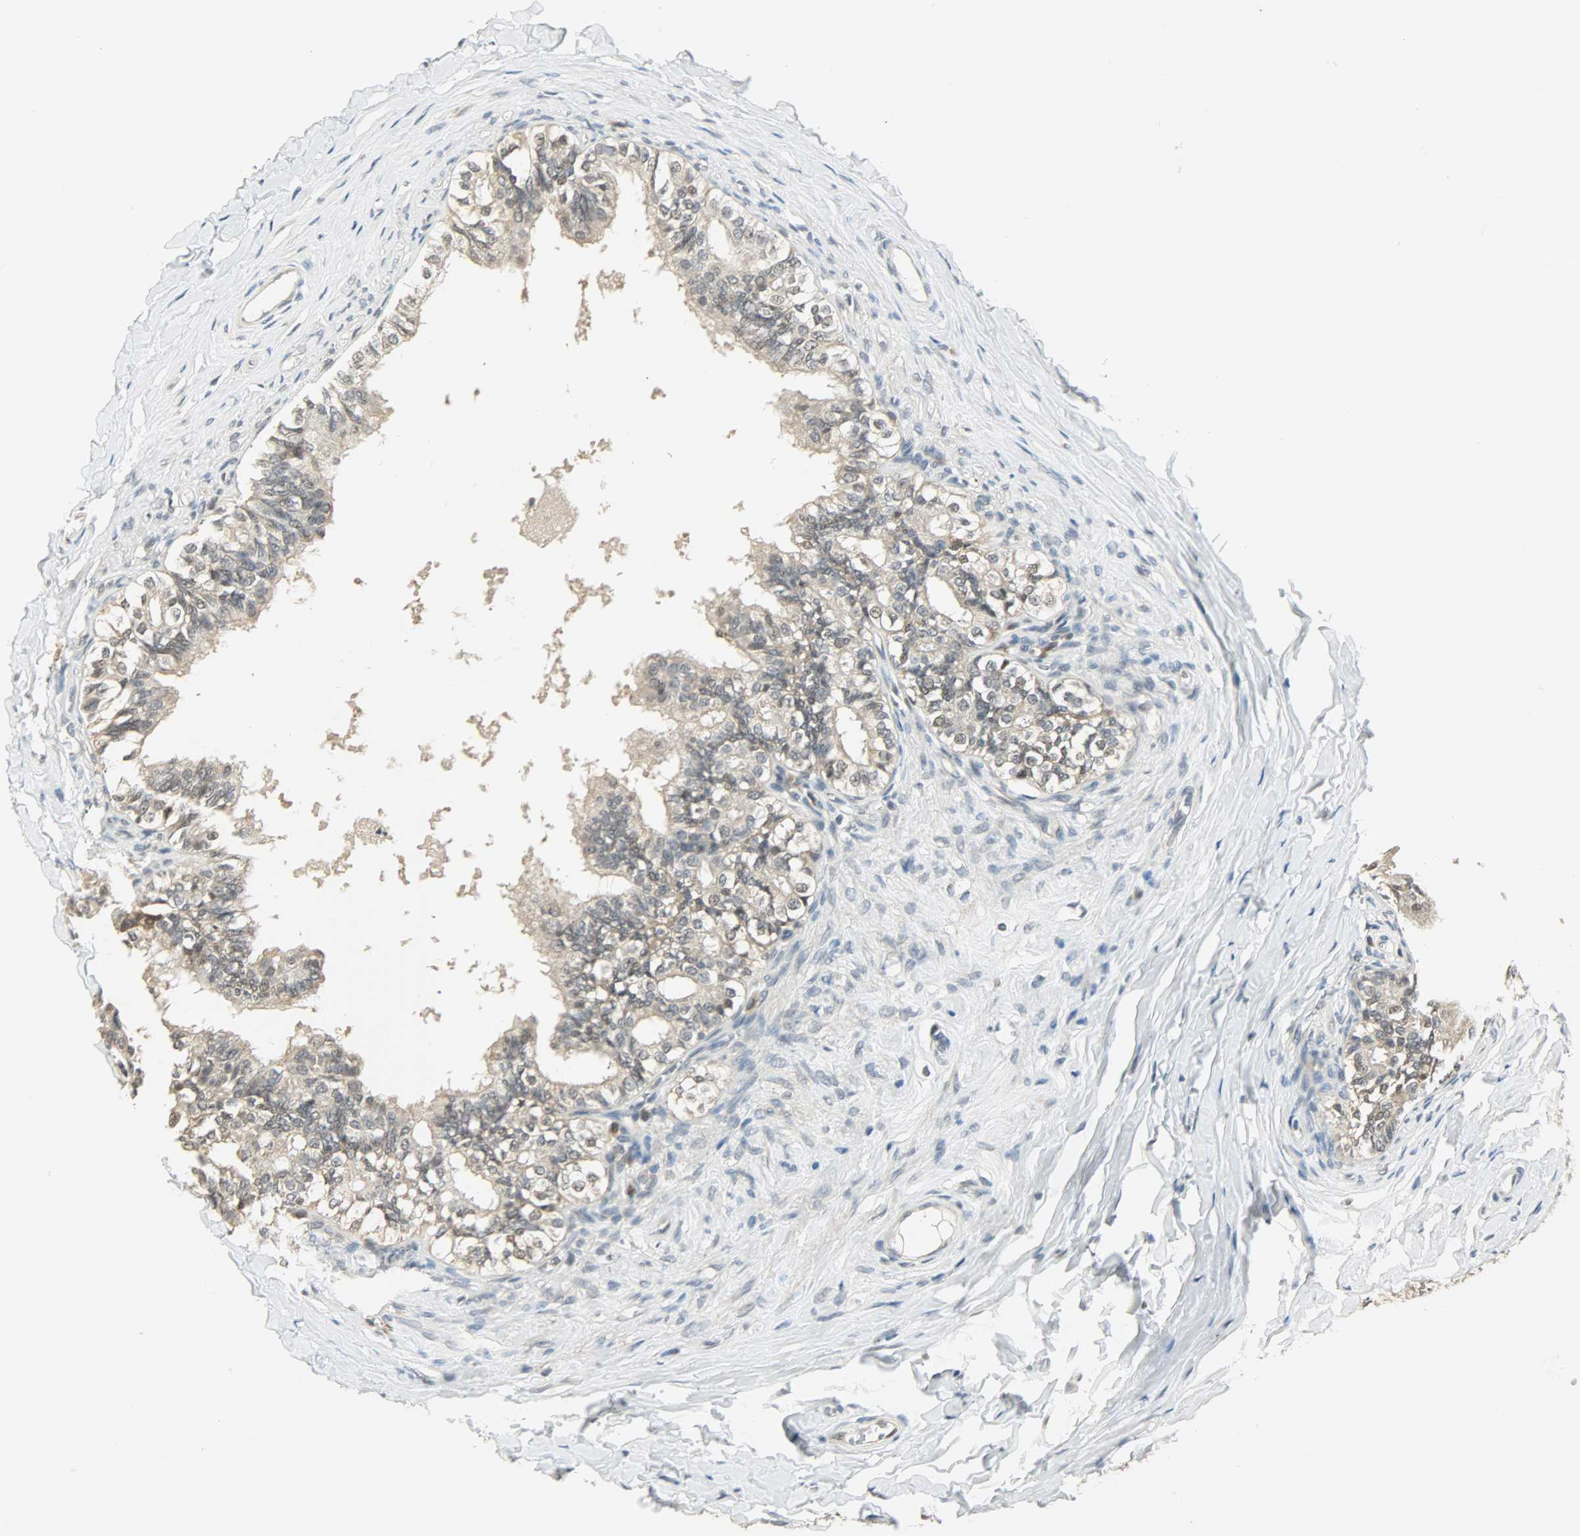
{"staining": {"intensity": "weak", "quantity": ">75%", "location": "cytoplasmic/membranous"}, "tissue": "epididymis", "cell_type": "Glandular cells", "image_type": "normal", "snomed": [{"axis": "morphology", "description": "Normal tissue, NOS"}, {"axis": "topography", "description": "Soft tissue"}, {"axis": "topography", "description": "Epididymis"}], "caption": "Approximately >75% of glandular cells in normal epididymis exhibit weak cytoplasmic/membranous protein expression as visualized by brown immunohistochemical staining.", "gene": "SMARCA5", "patient": {"sex": "male", "age": 26}}